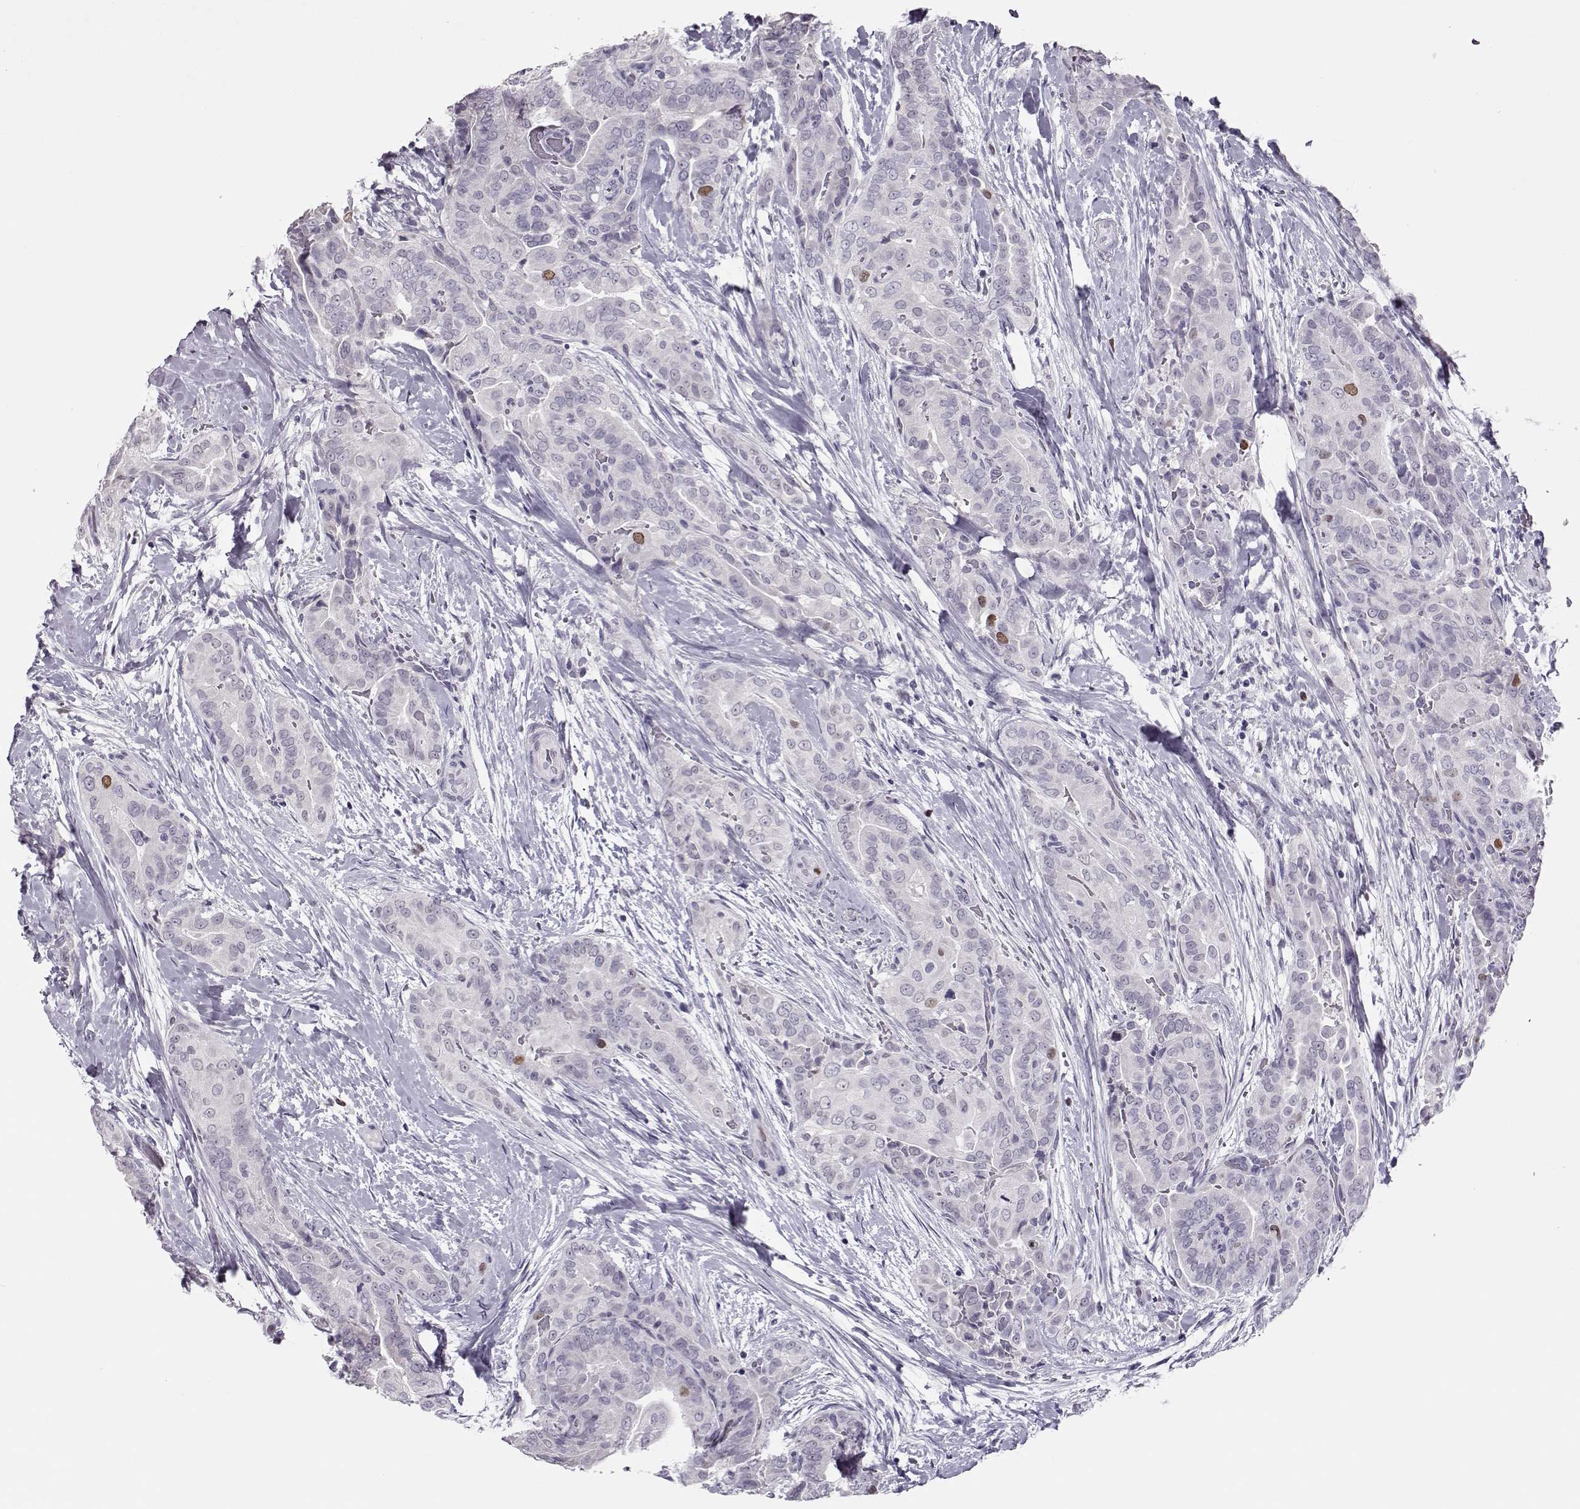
{"staining": {"intensity": "weak", "quantity": "<25%", "location": "nuclear"}, "tissue": "thyroid cancer", "cell_type": "Tumor cells", "image_type": "cancer", "snomed": [{"axis": "morphology", "description": "Papillary adenocarcinoma, NOS"}, {"axis": "topography", "description": "Thyroid gland"}], "caption": "Tumor cells are negative for brown protein staining in papillary adenocarcinoma (thyroid). The staining was performed using DAB to visualize the protein expression in brown, while the nuclei were stained in blue with hematoxylin (Magnification: 20x).", "gene": "SGO1", "patient": {"sex": "male", "age": 61}}